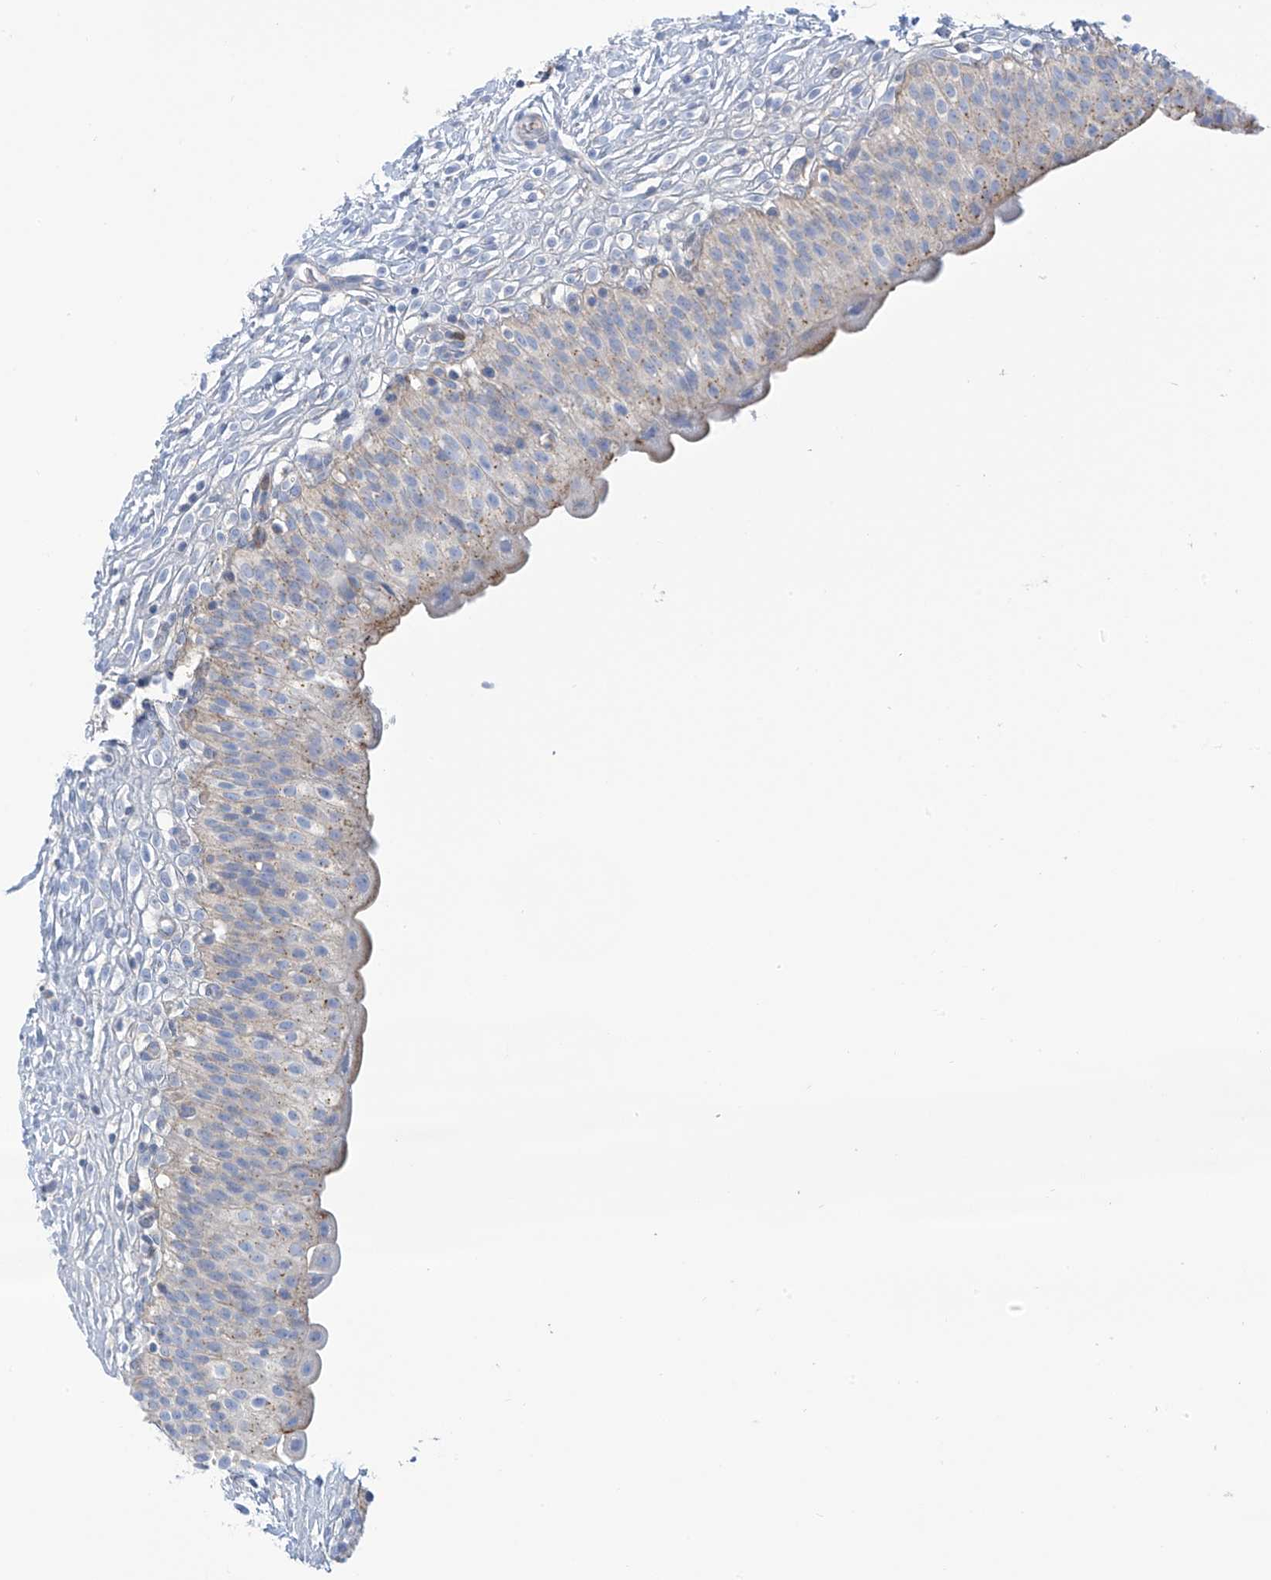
{"staining": {"intensity": "weak", "quantity": "25%-75%", "location": "cytoplasmic/membranous"}, "tissue": "urinary bladder", "cell_type": "Urothelial cells", "image_type": "normal", "snomed": [{"axis": "morphology", "description": "Normal tissue, NOS"}, {"axis": "topography", "description": "Urinary bladder"}], "caption": "A brown stain shows weak cytoplasmic/membranous expression of a protein in urothelial cells of normal human urinary bladder. The staining is performed using DAB (3,3'-diaminobenzidine) brown chromogen to label protein expression. The nuclei are counter-stained blue using hematoxylin.", "gene": "FABP2", "patient": {"sex": "male", "age": 55}}